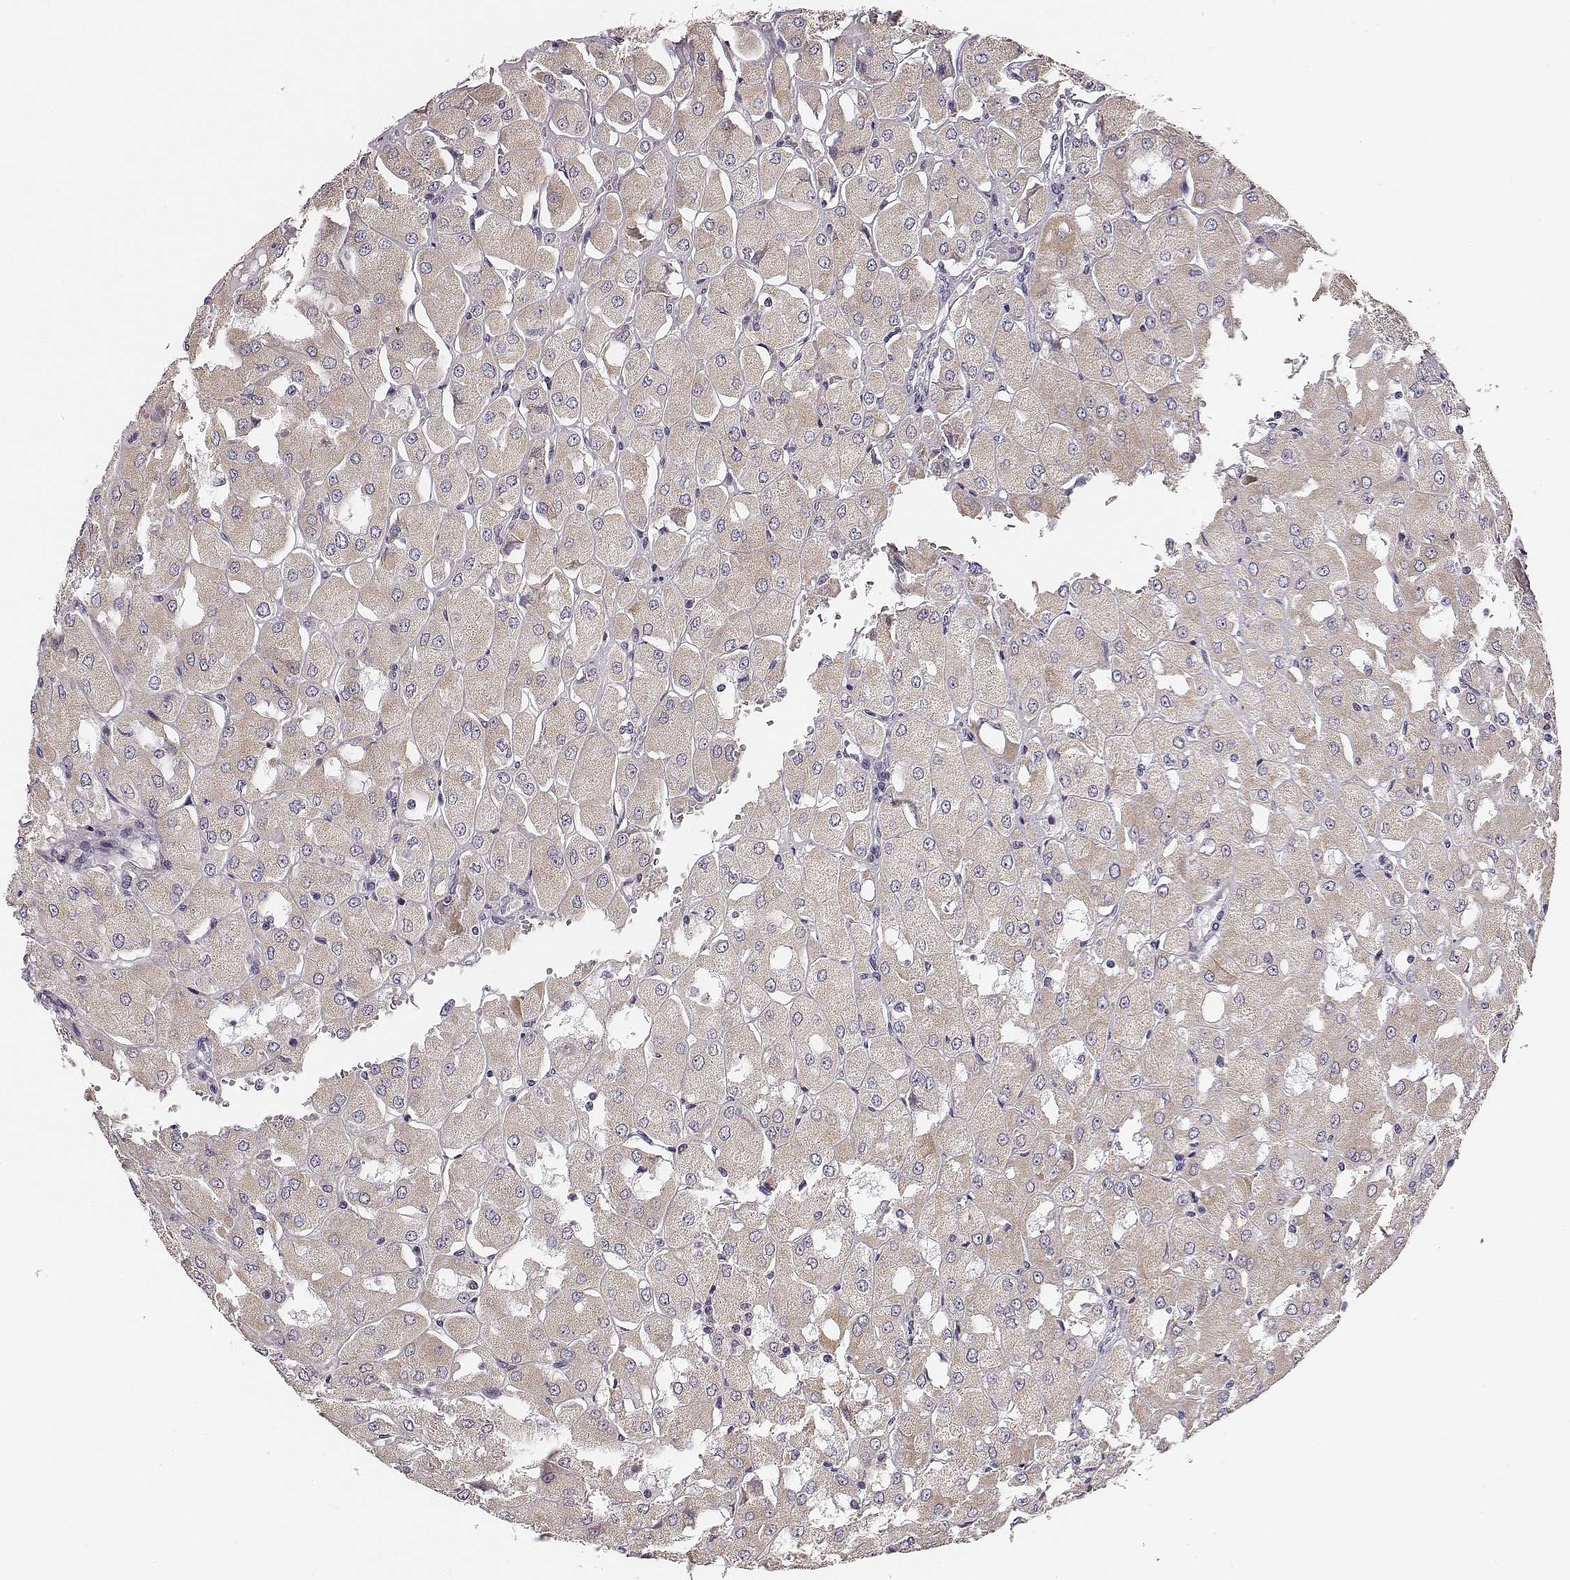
{"staining": {"intensity": "negative", "quantity": "none", "location": "none"}, "tissue": "renal cancer", "cell_type": "Tumor cells", "image_type": "cancer", "snomed": [{"axis": "morphology", "description": "Adenocarcinoma, NOS"}, {"axis": "topography", "description": "Kidney"}], "caption": "This photomicrograph is of renal cancer stained with immunohistochemistry to label a protein in brown with the nuclei are counter-stained blue. There is no staining in tumor cells.", "gene": "UBL4B", "patient": {"sex": "male", "age": 72}}